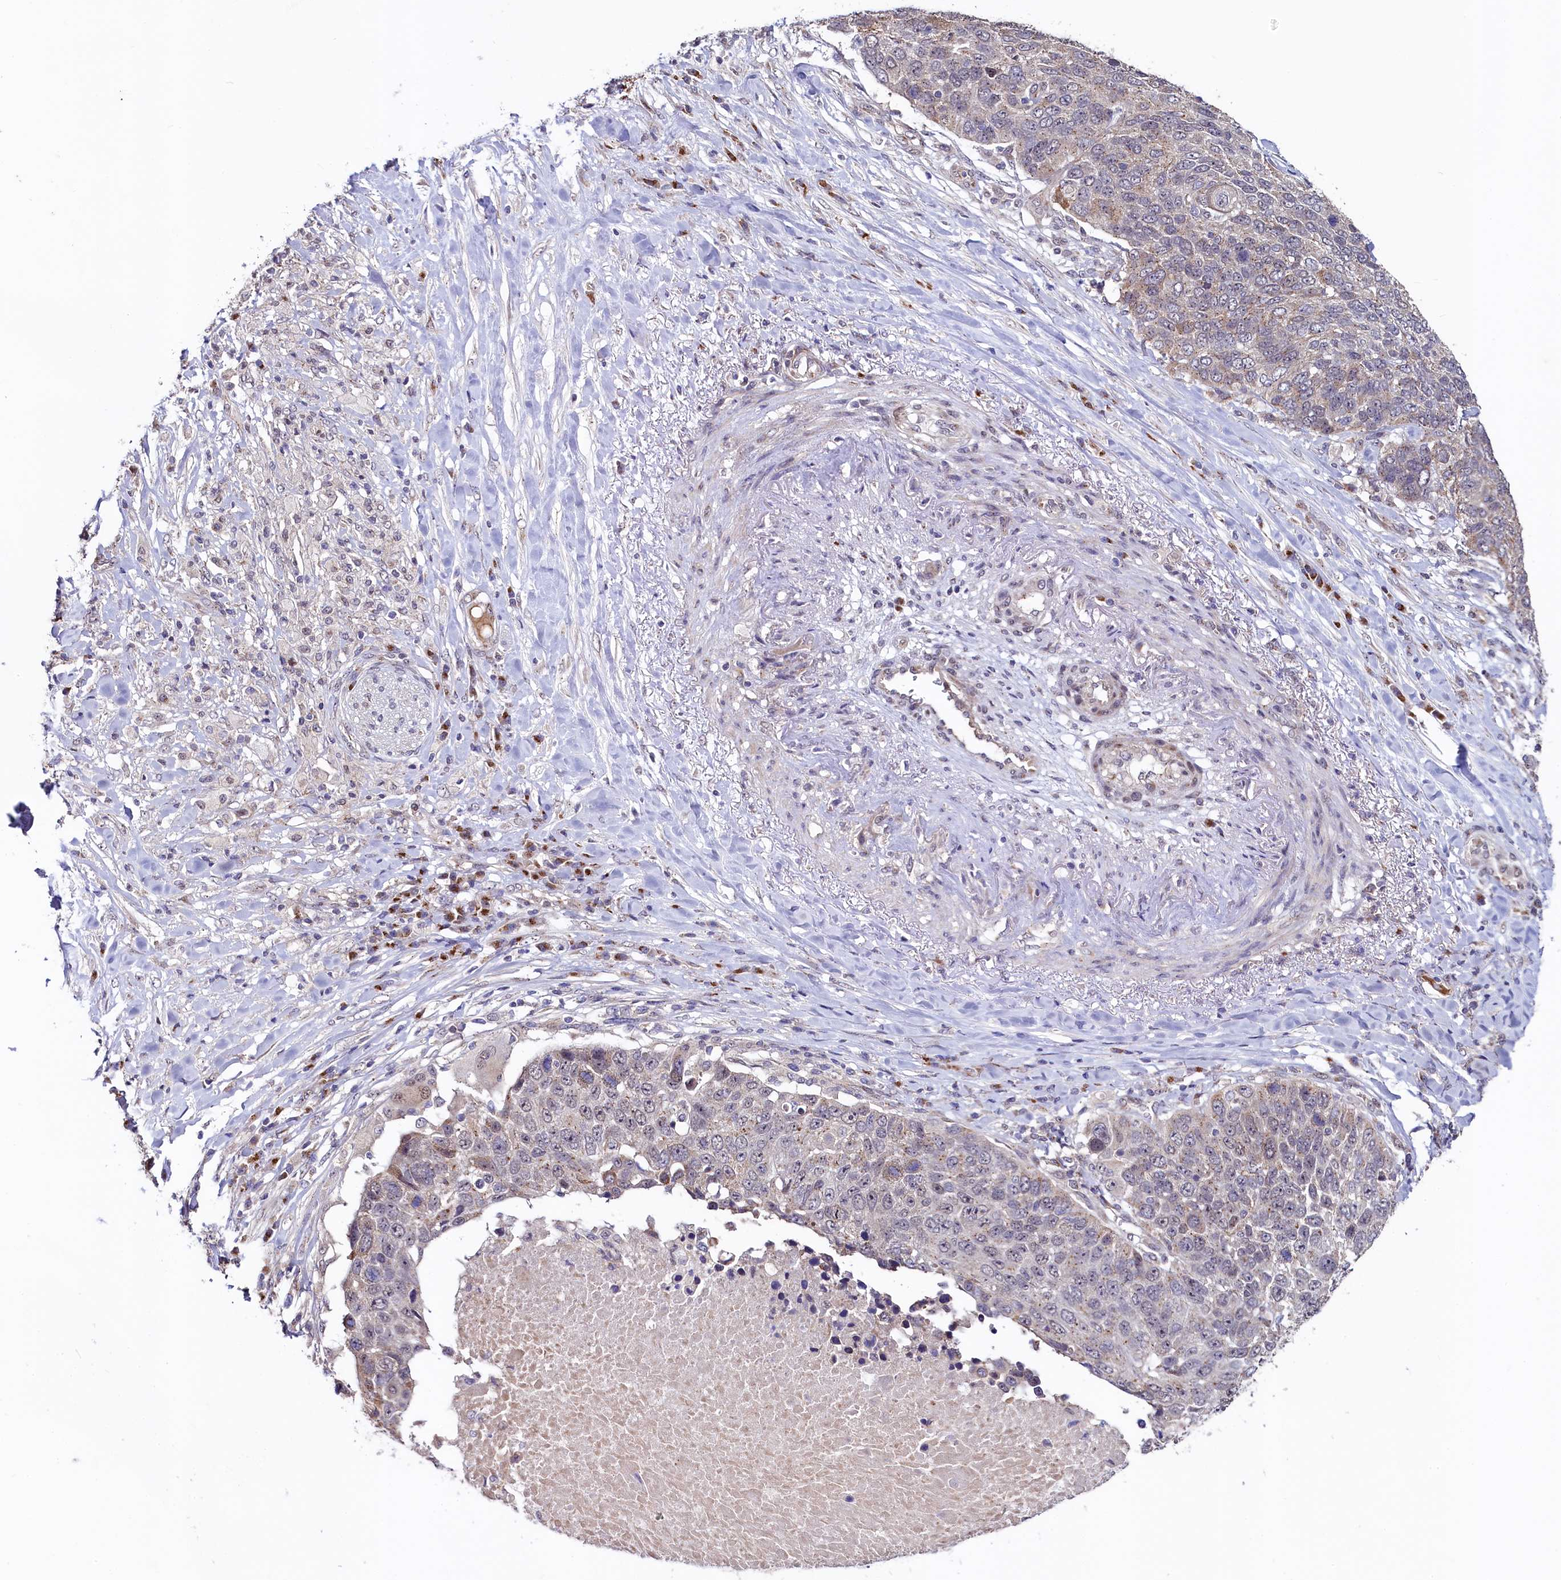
{"staining": {"intensity": "weak", "quantity": "<25%", "location": "cytoplasmic/membranous"}, "tissue": "lung cancer", "cell_type": "Tumor cells", "image_type": "cancer", "snomed": [{"axis": "morphology", "description": "Normal tissue, NOS"}, {"axis": "morphology", "description": "Squamous cell carcinoma, NOS"}, {"axis": "topography", "description": "Lymph node"}, {"axis": "topography", "description": "Lung"}], "caption": "The immunohistochemistry (IHC) histopathology image has no significant positivity in tumor cells of squamous cell carcinoma (lung) tissue.", "gene": "SEC24C", "patient": {"sex": "male", "age": 66}}